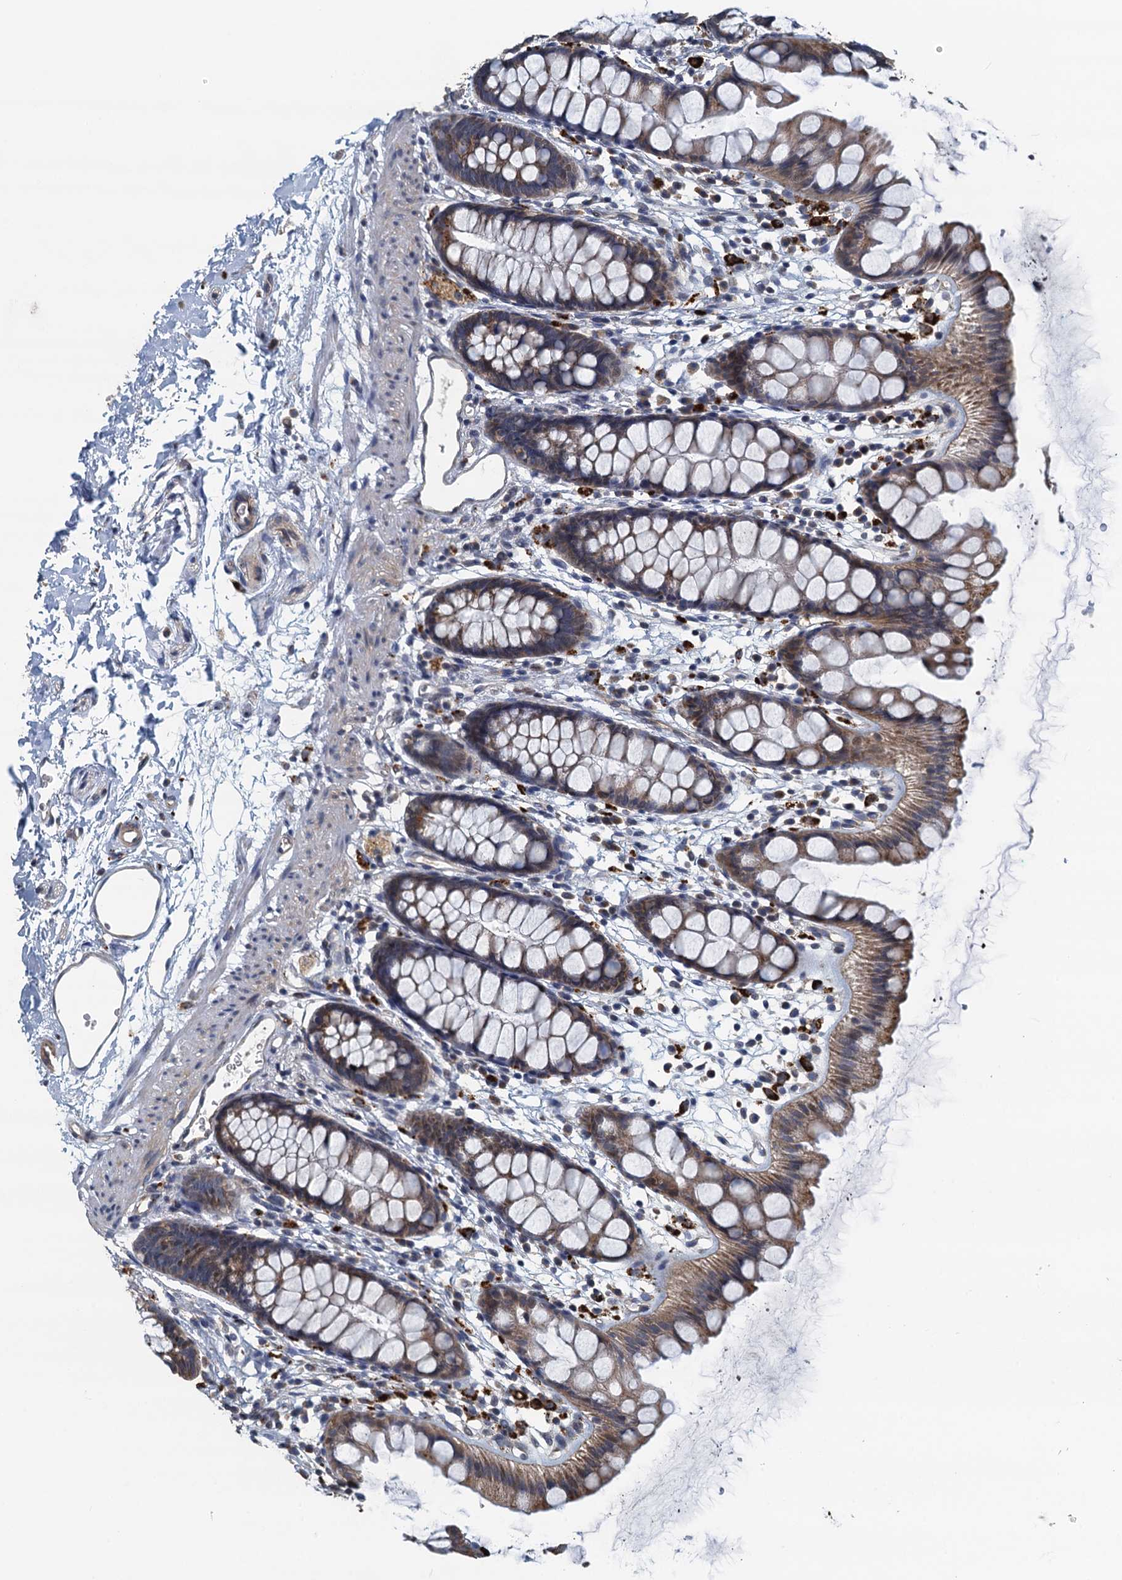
{"staining": {"intensity": "moderate", "quantity": ">75%", "location": "cytoplasmic/membranous"}, "tissue": "rectum", "cell_type": "Glandular cells", "image_type": "normal", "snomed": [{"axis": "morphology", "description": "Normal tissue, NOS"}, {"axis": "topography", "description": "Rectum"}], "caption": "An image of human rectum stained for a protein shows moderate cytoplasmic/membranous brown staining in glandular cells. The staining is performed using DAB brown chromogen to label protein expression. The nuclei are counter-stained blue using hematoxylin.", "gene": "AGRN", "patient": {"sex": "female", "age": 65}}